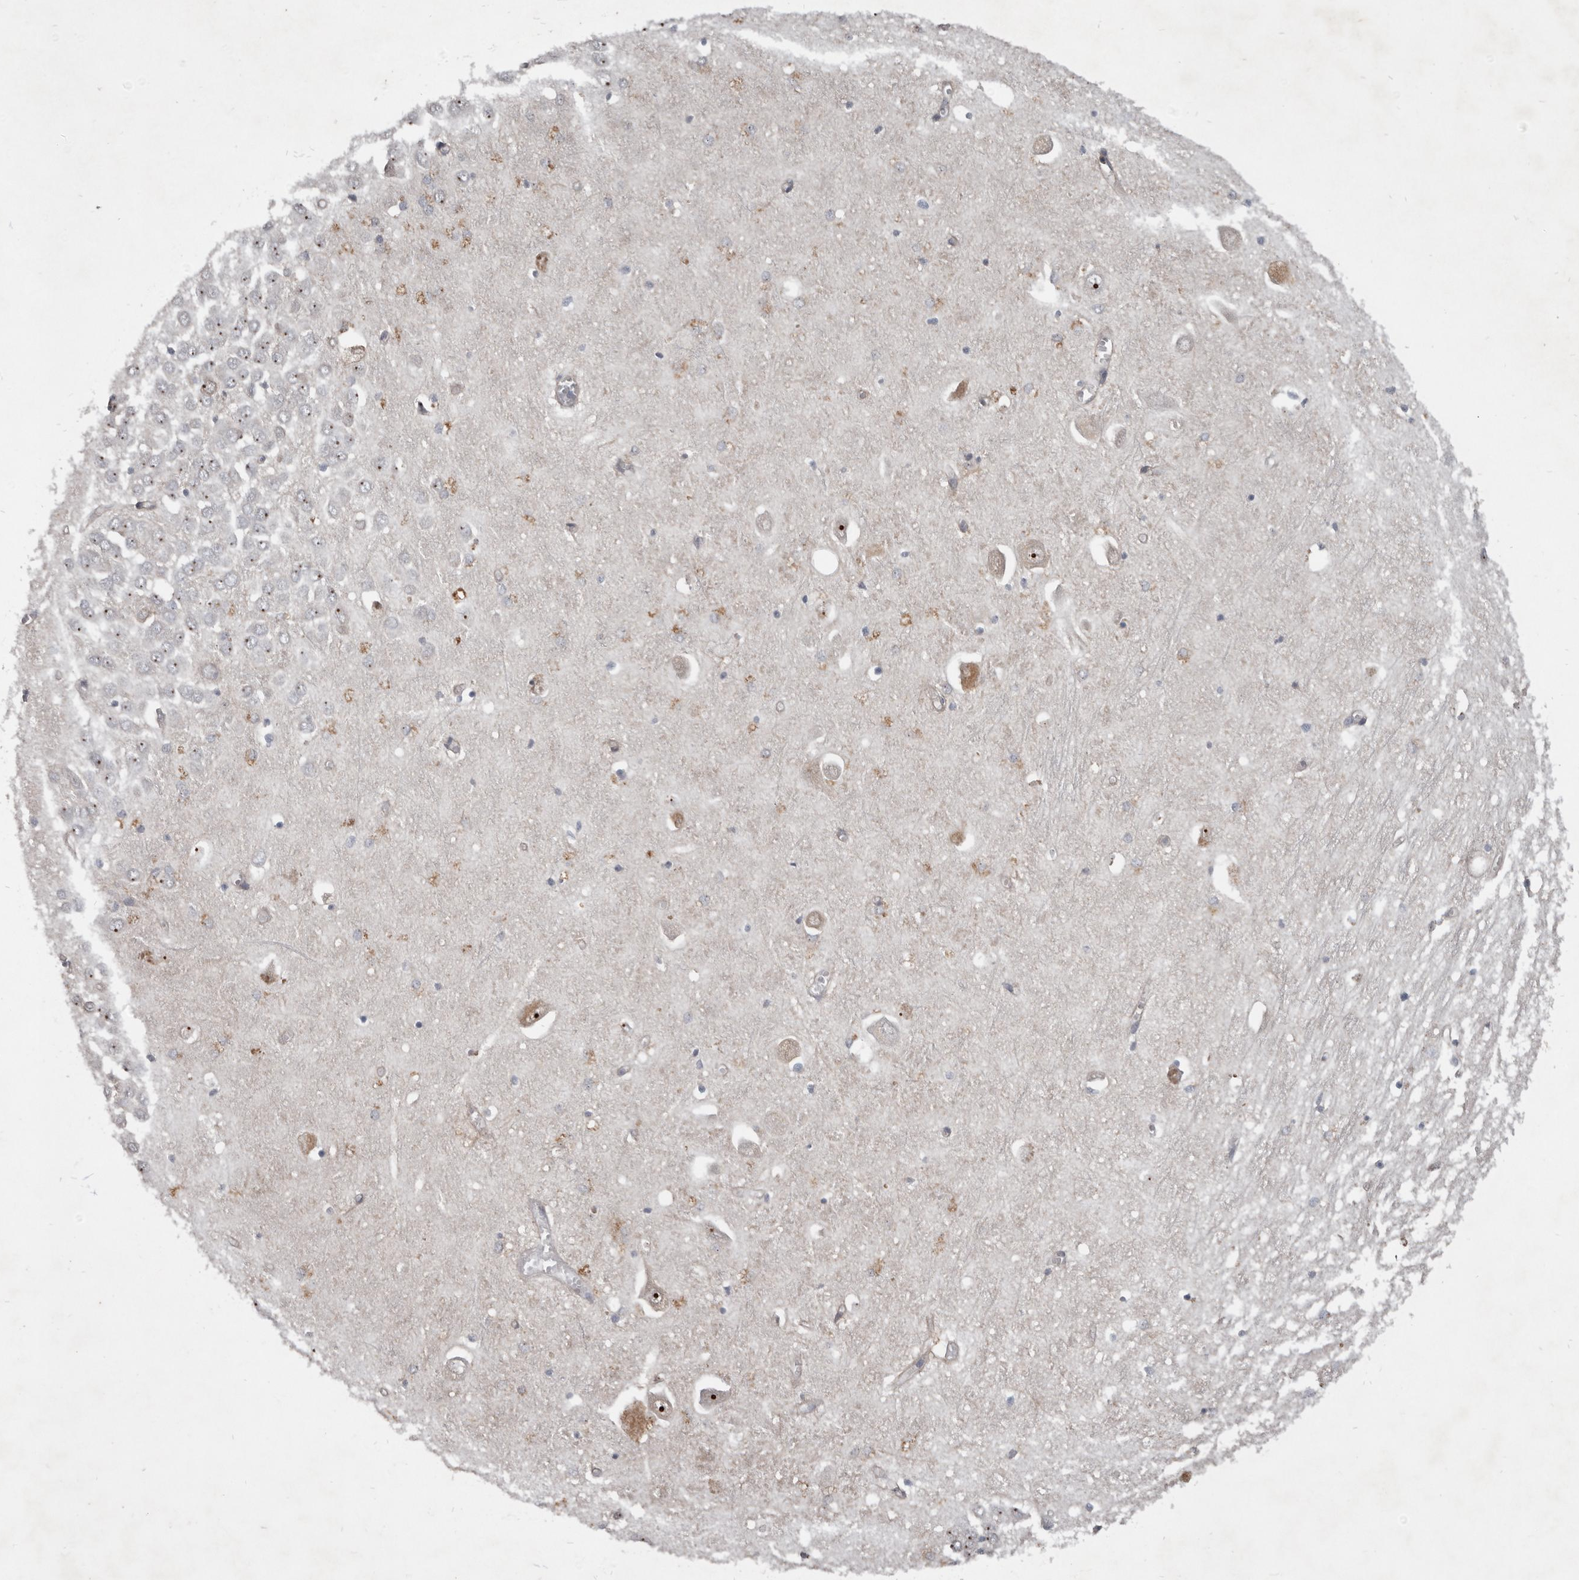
{"staining": {"intensity": "moderate", "quantity": "<25%", "location": "cytoplasmic/membranous"}, "tissue": "hippocampus", "cell_type": "Glial cells", "image_type": "normal", "snomed": [{"axis": "morphology", "description": "Normal tissue, NOS"}, {"axis": "topography", "description": "Hippocampus"}], "caption": "This image displays IHC staining of normal human hippocampus, with low moderate cytoplasmic/membranous positivity in approximately <25% of glial cells.", "gene": "TTC39A", "patient": {"sex": "male", "age": 70}}